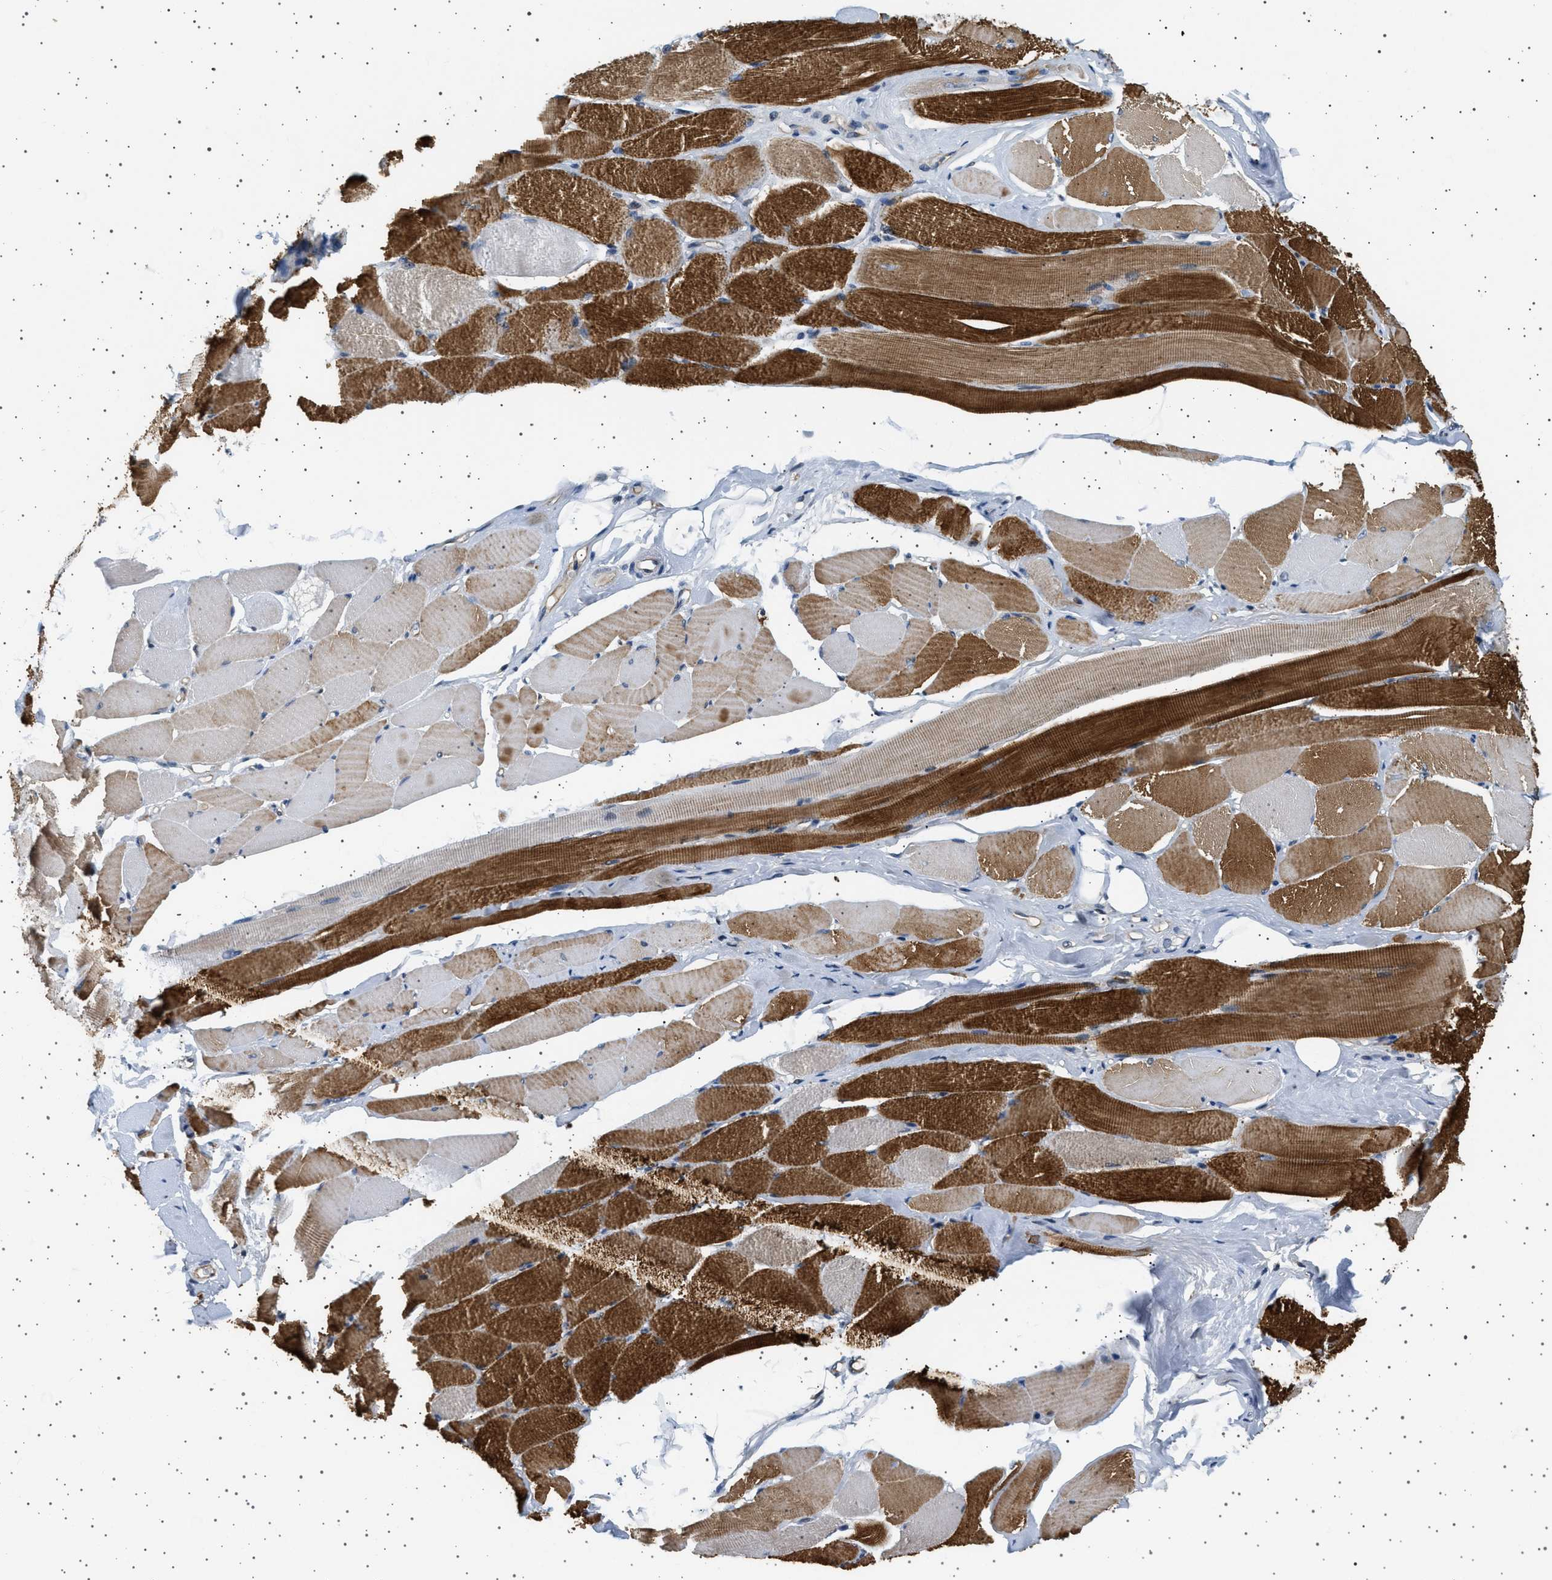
{"staining": {"intensity": "strong", "quantity": "25%-75%", "location": "cytoplasmic/membranous"}, "tissue": "skeletal muscle", "cell_type": "Myocytes", "image_type": "normal", "snomed": [{"axis": "morphology", "description": "Normal tissue, NOS"}, {"axis": "topography", "description": "Skeletal muscle"}, {"axis": "topography", "description": "Peripheral nerve tissue"}], "caption": "IHC histopathology image of unremarkable skeletal muscle: skeletal muscle stained using immunohistochemistry (IHC) demonstrates high levels of strong protein expression localized specifically in the cytoplasmic/membranous of myocytes, appearing as a cytoplasmic/membranous brown color.", "gene": "PLPP6", "patient": {"sex": "female", "age": 84}}